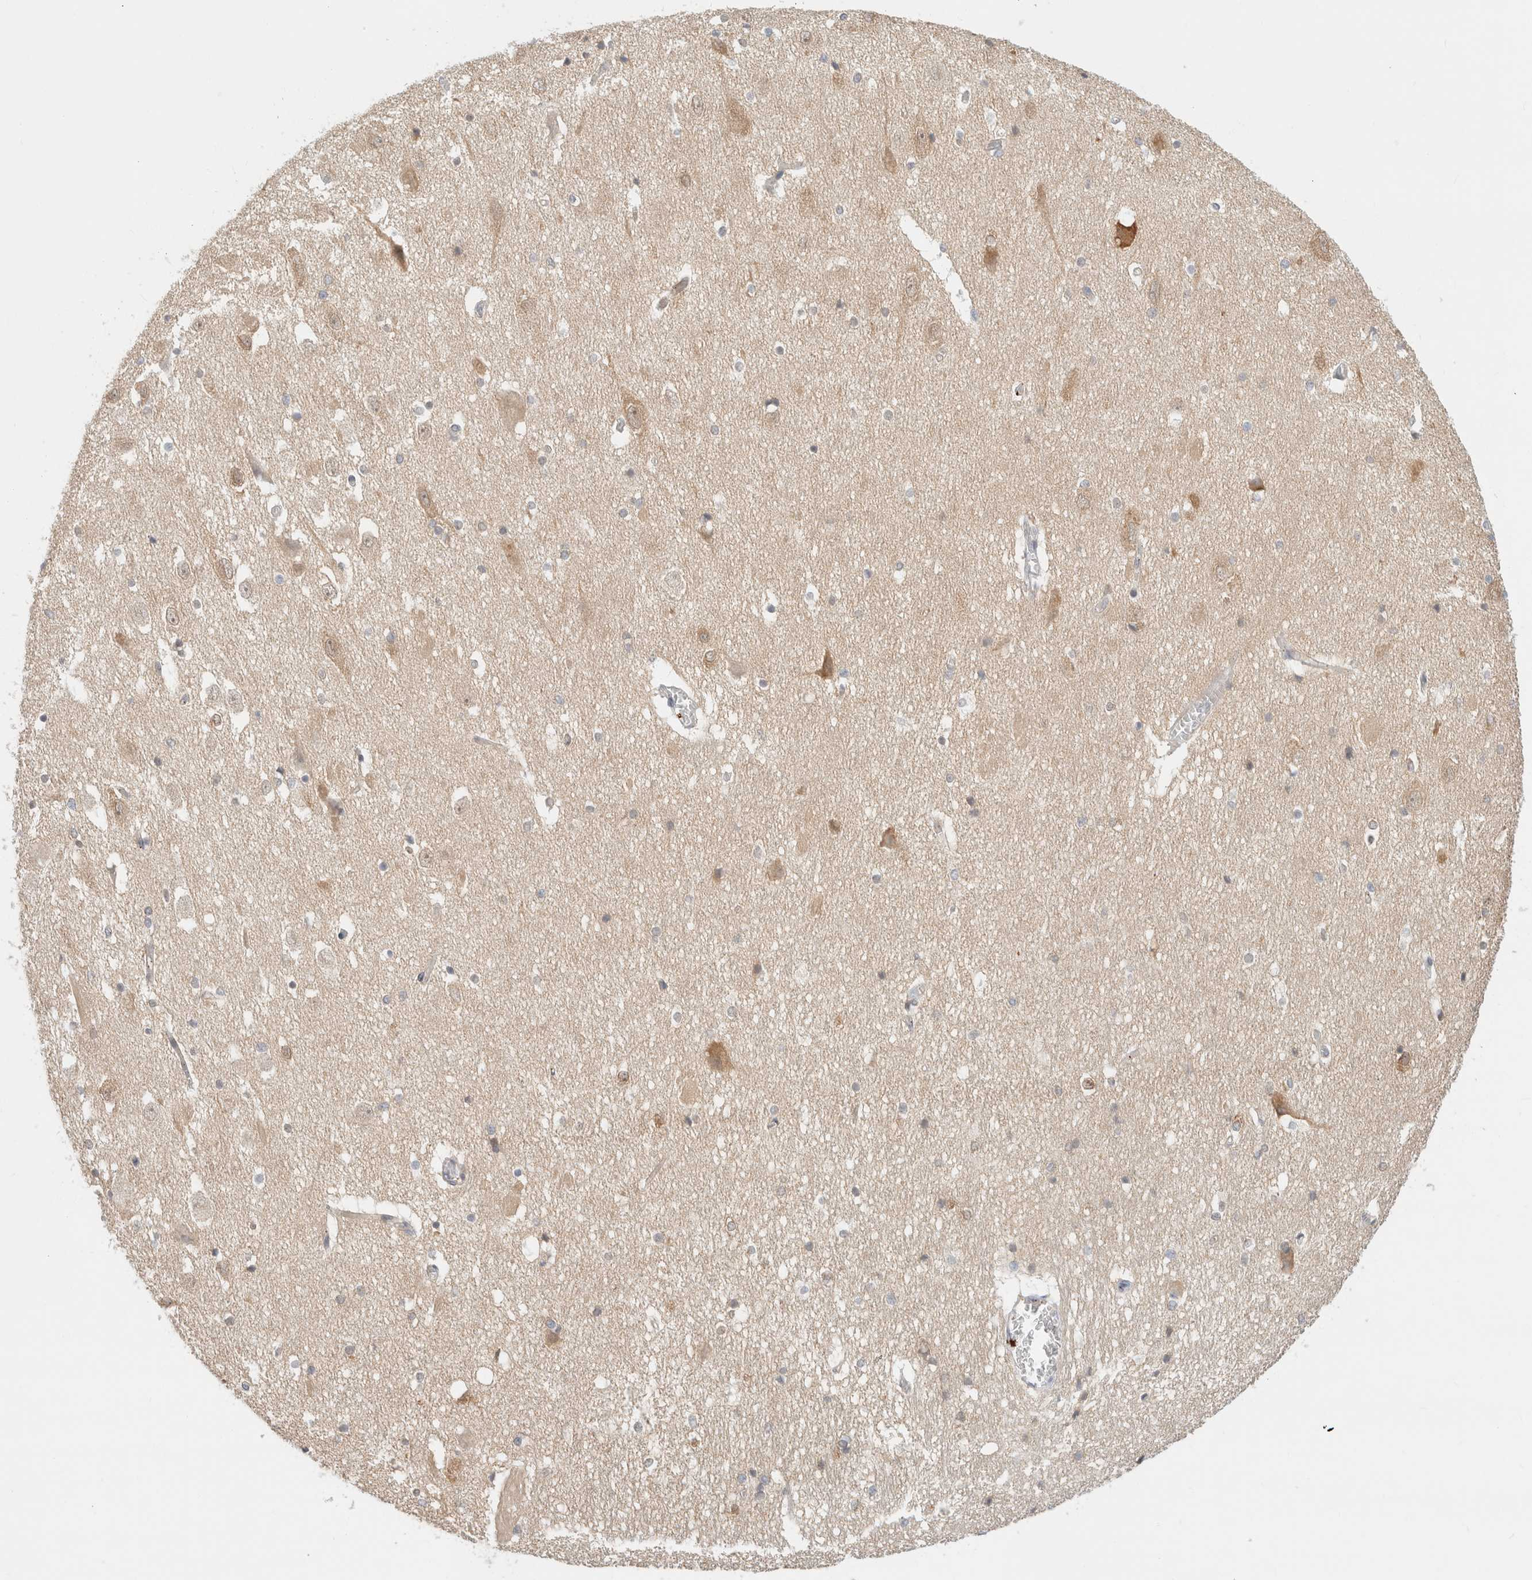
{"staining": {"intensity": "negative", "quantity": "none", "location": "none"}, "tissue": "hippocampus", "cell_type": "Glial cells", "image_type": "normal", "snomed": [{"axis": "morphology", "description": "Normal tissue, NOS"}, {"axis": "topography", "description": "Hippocampus"}], "caption": "Normal hippocampus was stained to show a protein in brown. There is no significant expression in glial cells. (Immunohistochemistry (ihc), brightfield microscopy, high magnification).", "gene": "MARK3", "patient": {"sex": "female", "age": 19}}